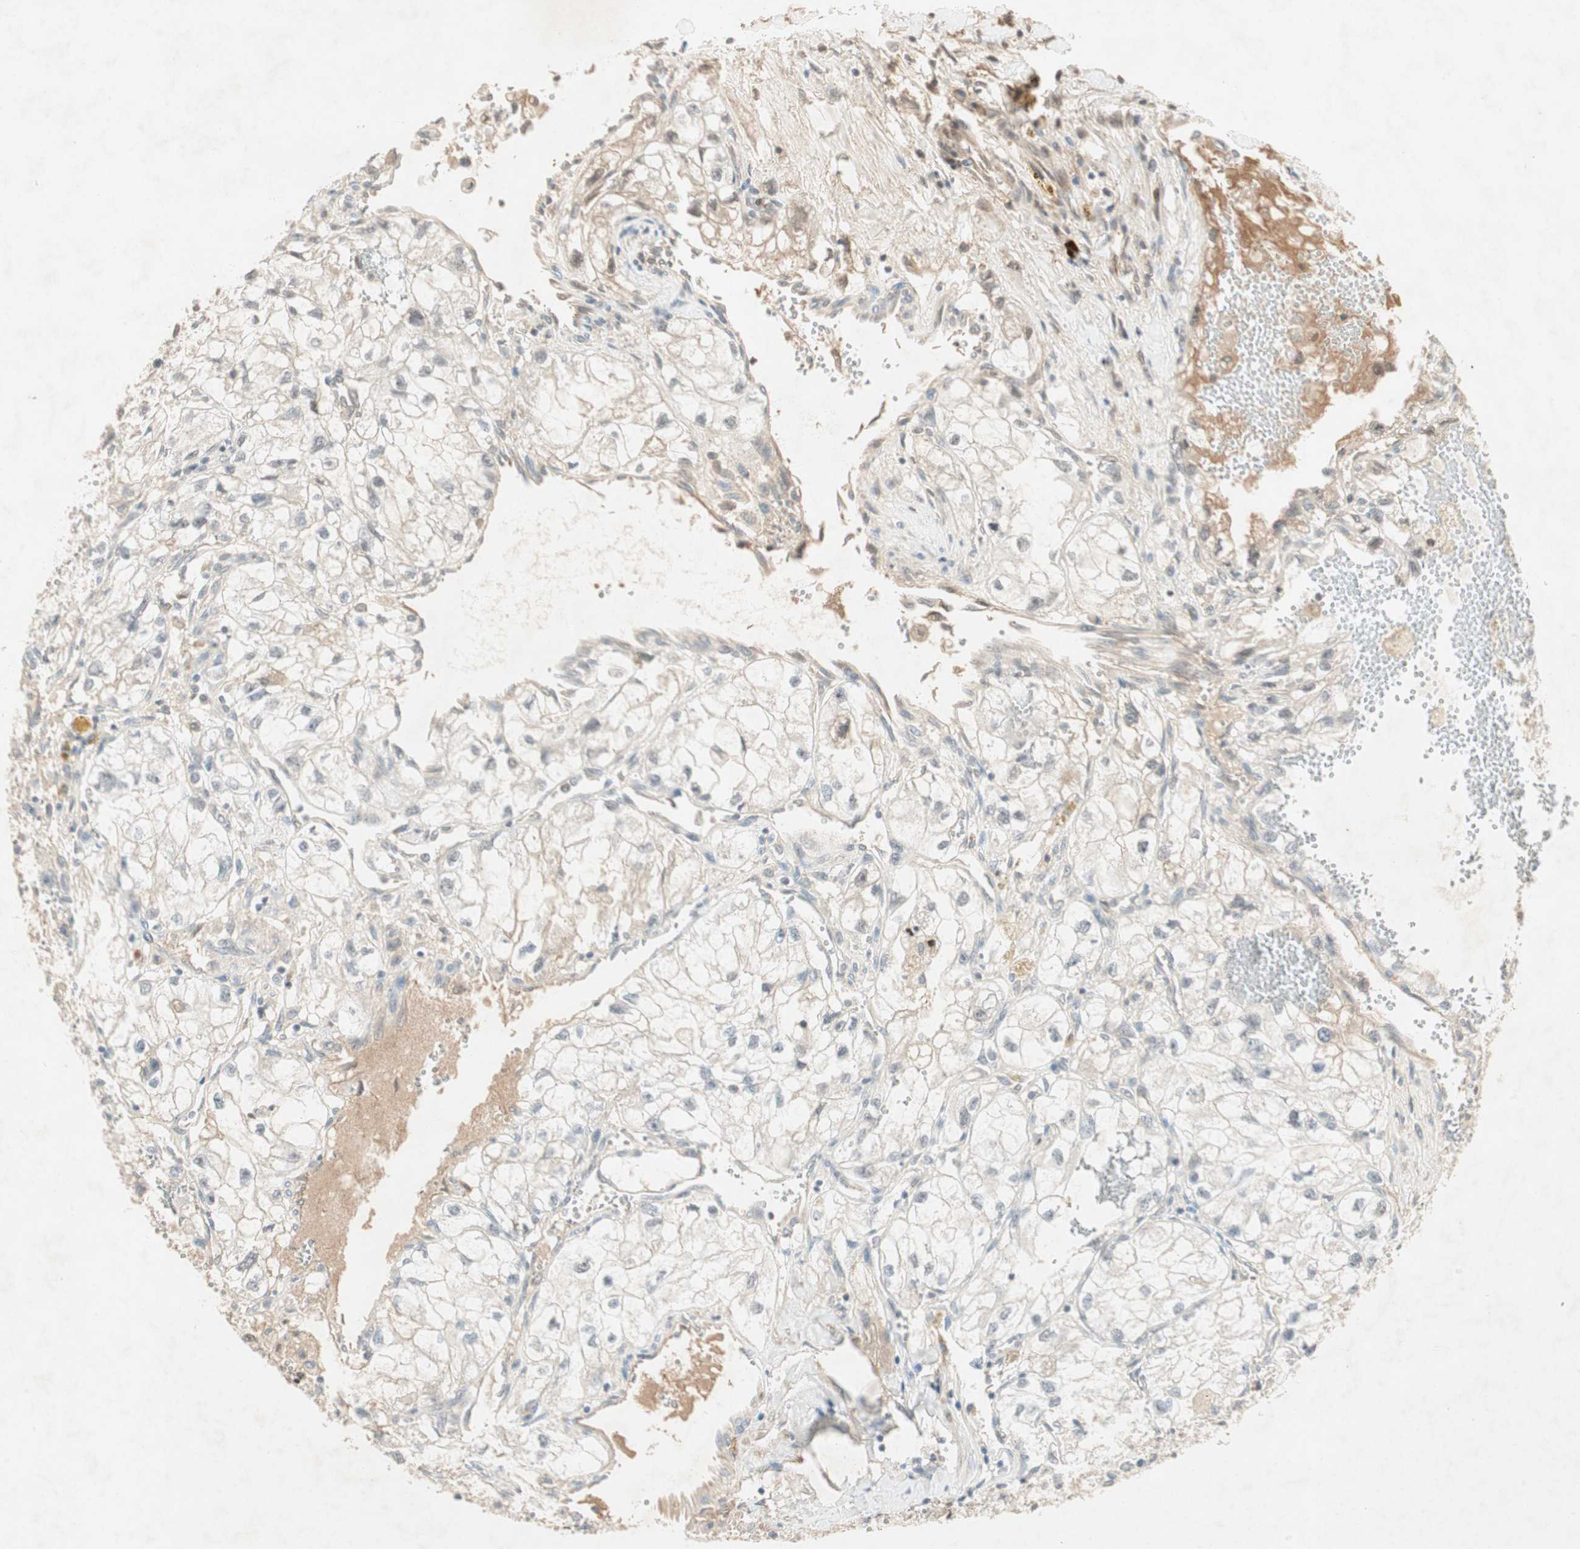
{"staining": {"intensity": "negative", "quantity": "none", "location": "none"}, "tissue": "renal cancer", "cell_type": "Tumor cells", "image_type": "cancer", "snomed": [{"axis": "morphology", "description": "Adenocarcinoma, NOS"}, {"axis": "topography", "description": "Kidney"}], "caption": "The immunohistochemistry photomicrograph has no significant expression in tumor cells of renal cancer (adenocarcinoma) tissue.", "gene": "RNGTT", "patient": {"sex": "female", "age": 70}}